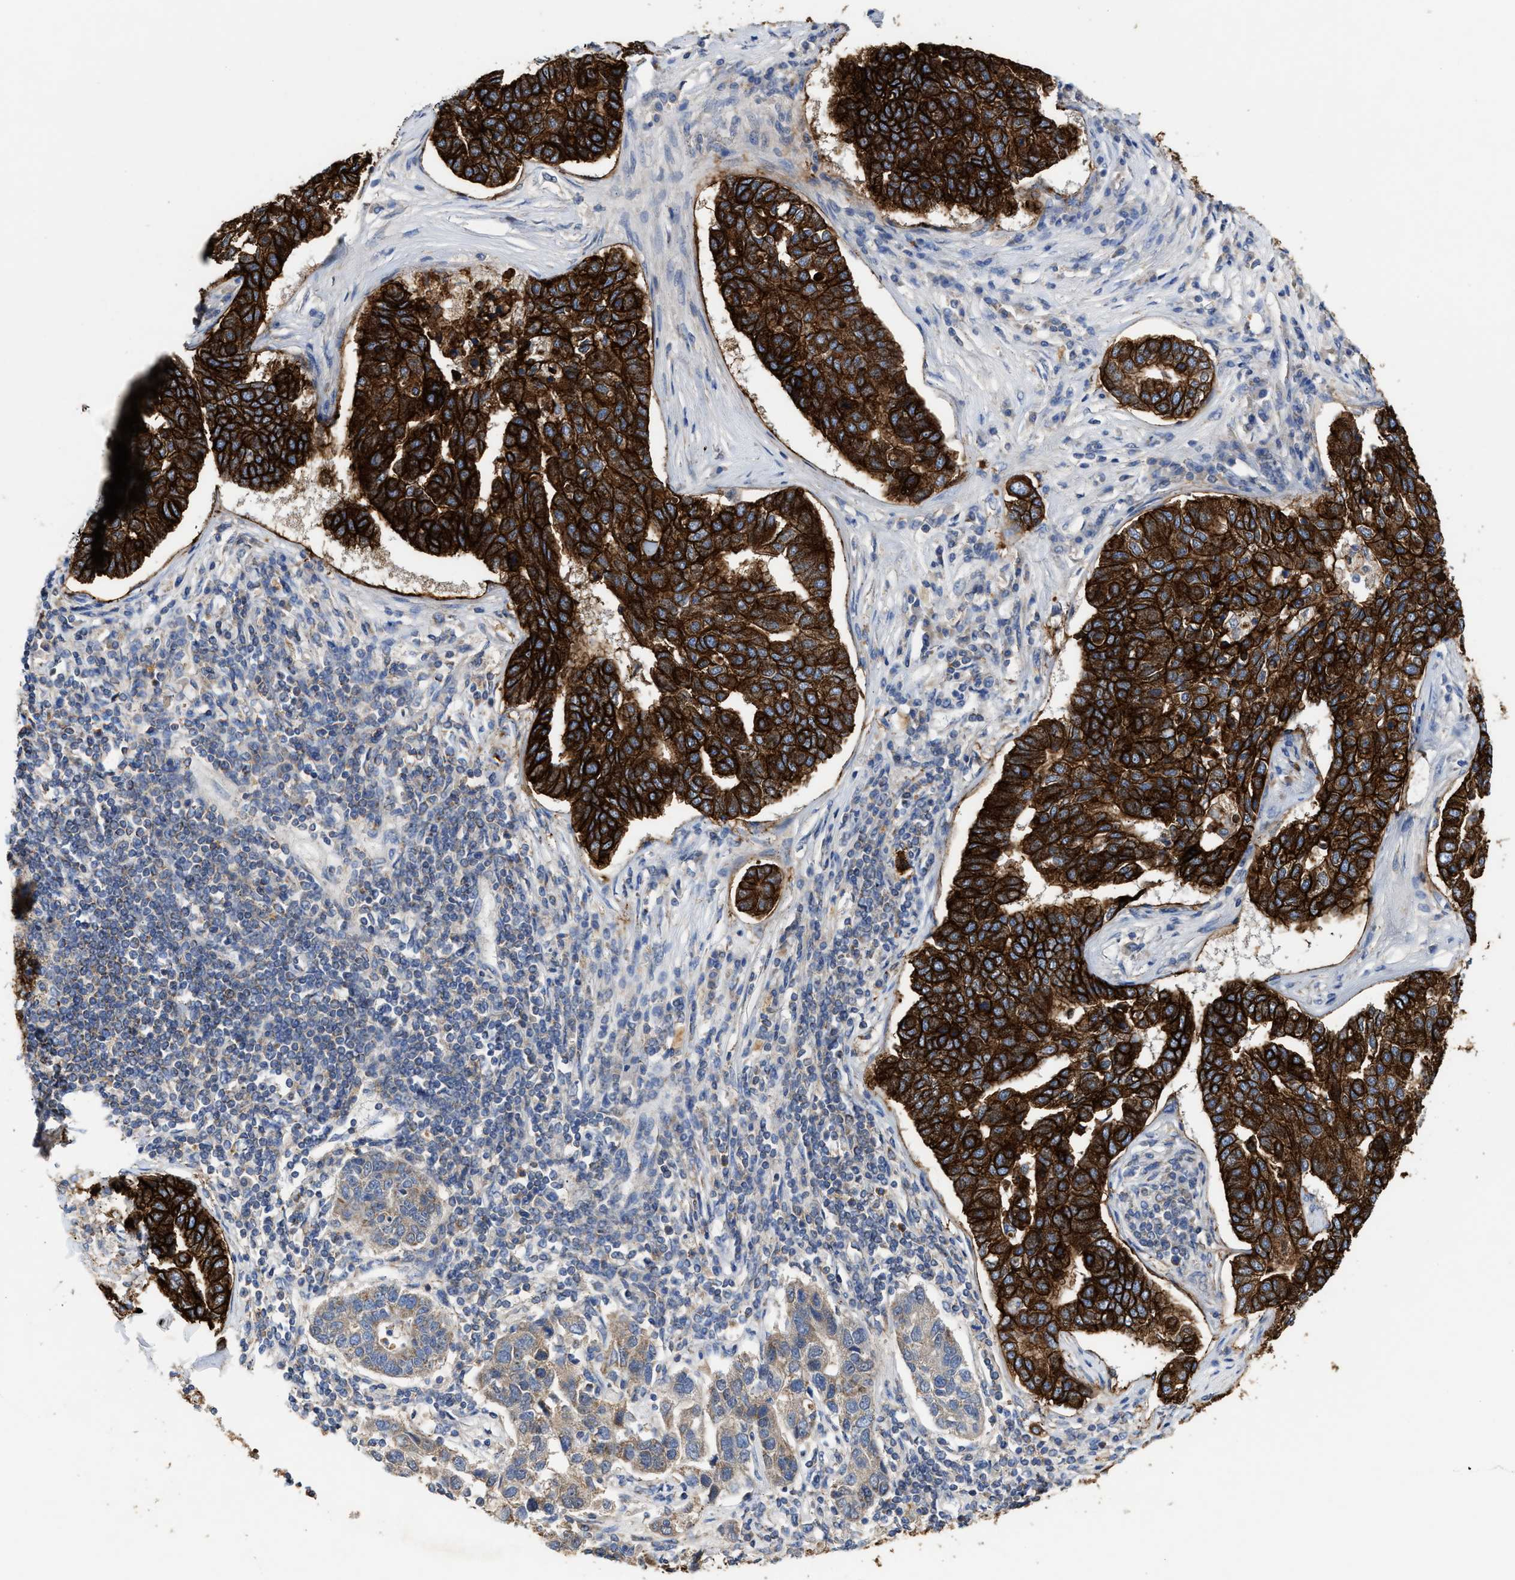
{"staining": {"intensity": "strong", "quantity": ">75%", "location": "cytoplasmic/membranous"}, "tissue": "pancreatic cancer", "cell_type": "Tumor cells", "image_type": "cancer", "snomed": [{"axis": "morphology", "description": "Adenocarcinoma, NOS"}, {"axis": "topography", "description": "Pancreas"}], "caption": "Pancreatic cancer (adenocarcinoma) was stained to show a protein in brown. There is high levels of strong cytoplasmic/membranous staining in approximately >75% of tumor cells. Using DAB (3,3'-diaminobenzidine) (brown) and hematoxylin (blue) stains, captured at high magnification using brightfield microscopy.", "gene": "MECR", "patient": {"sex": "female", "age": 61}}